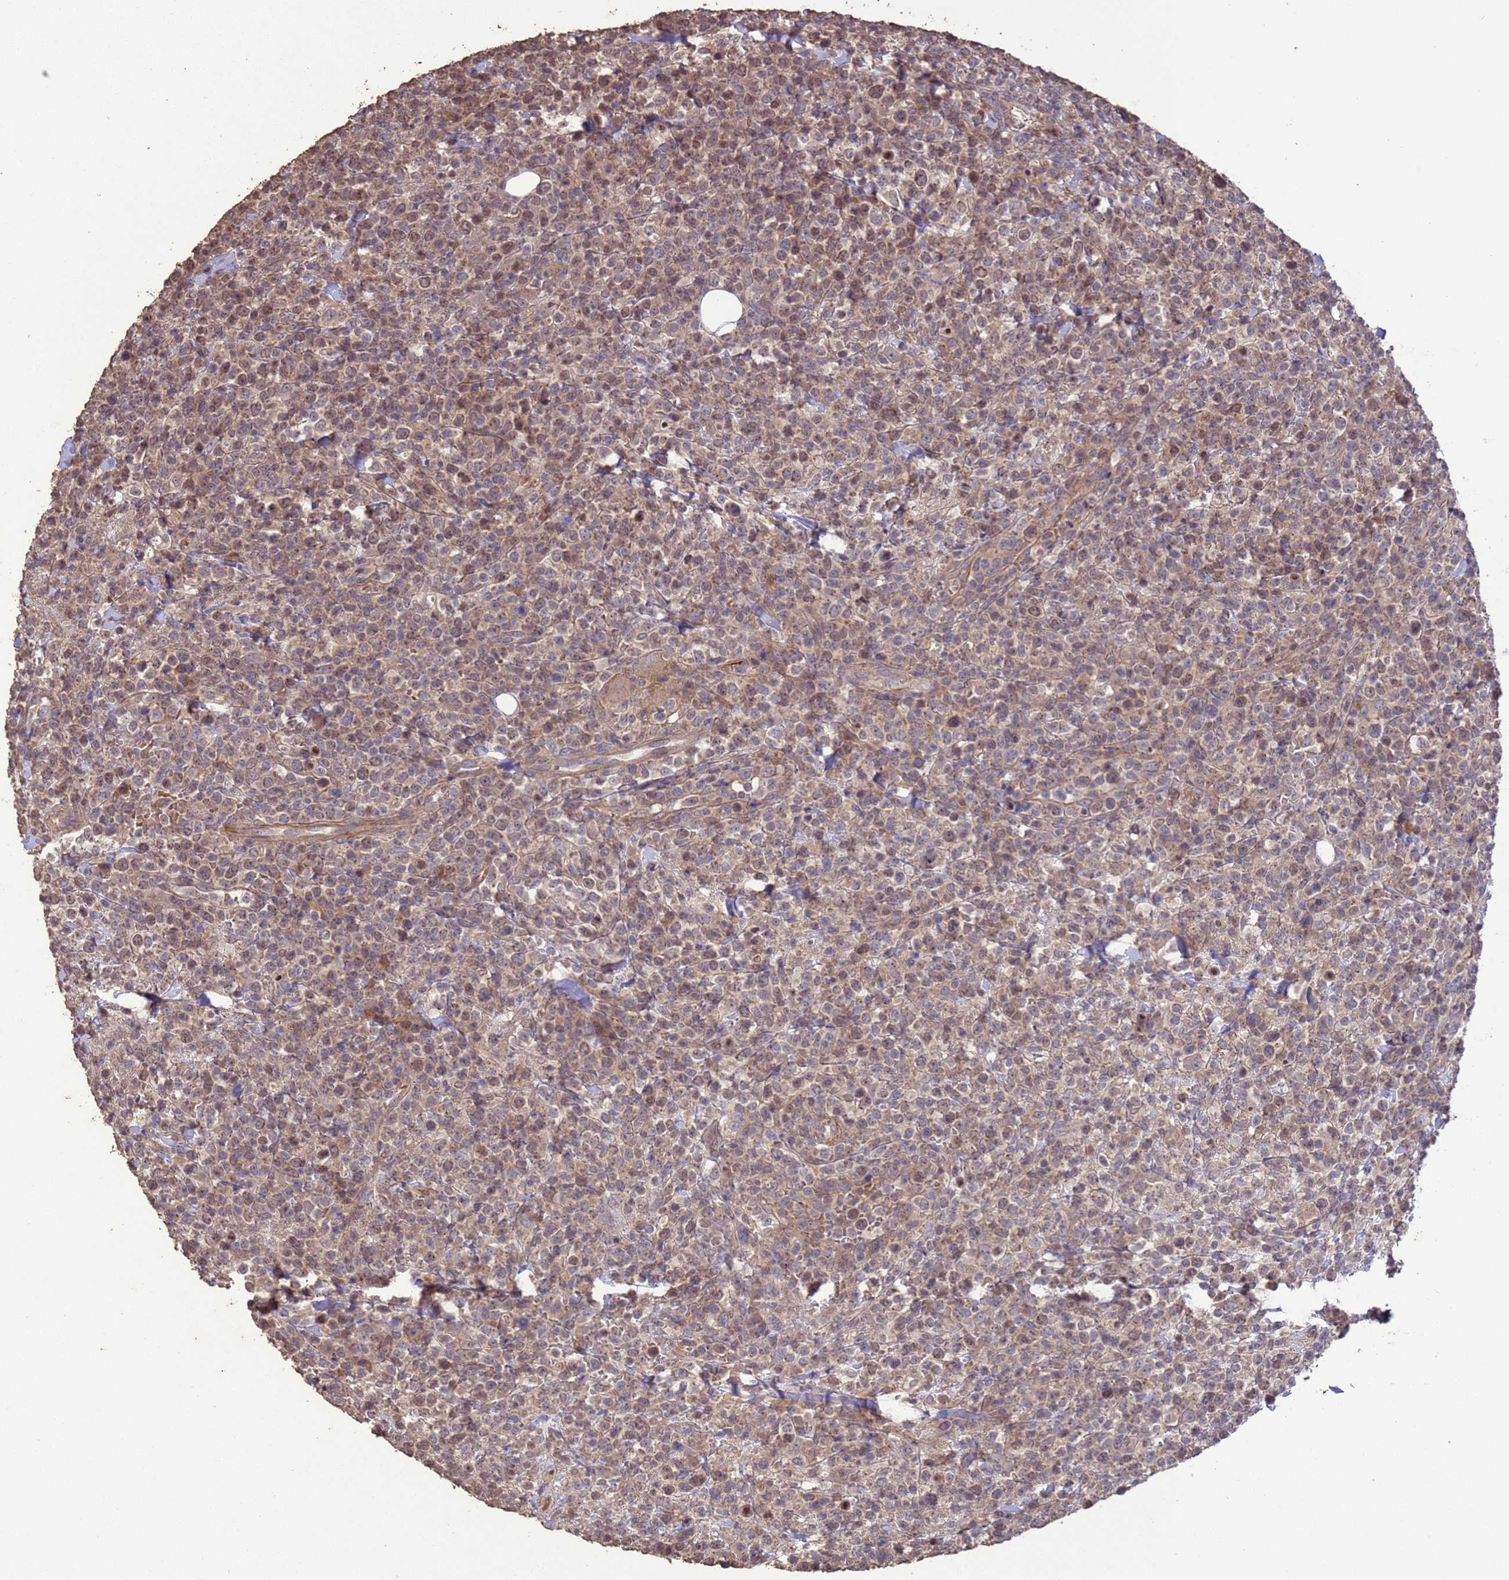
{"staining": {"intensity": "weak", "quantity": "25%-75%", "location": "cytoplasmic/membranous,nuclear"}, "tissue": "lymphoma", "cell_type": "Tumor cells", "image_type": "cancer", "snomed": [{"axis": "morphology", "description": "Malignant lymphoma, non-Hodgkin's type, High grade"}, {"axis": "topography", "description": "Colon"}], "caption": "A high-resolution micrograph shows immunohistochemistry (IHC) staining of malignant lymphoma, non-Hodgkin's type (high-grade), which demonstrates weak cytoplasmic/membranous and nuclear positivity in approximately 25%-75% of tumor cells. The staining was performed using DAB (3,3'-diaminobenzidine), with brown indicating positive protein expression. Nuclei are stained blue with hematoxylin.", "gene": "SLC9B2", "patient": {"sex": "female", "age": 53}}